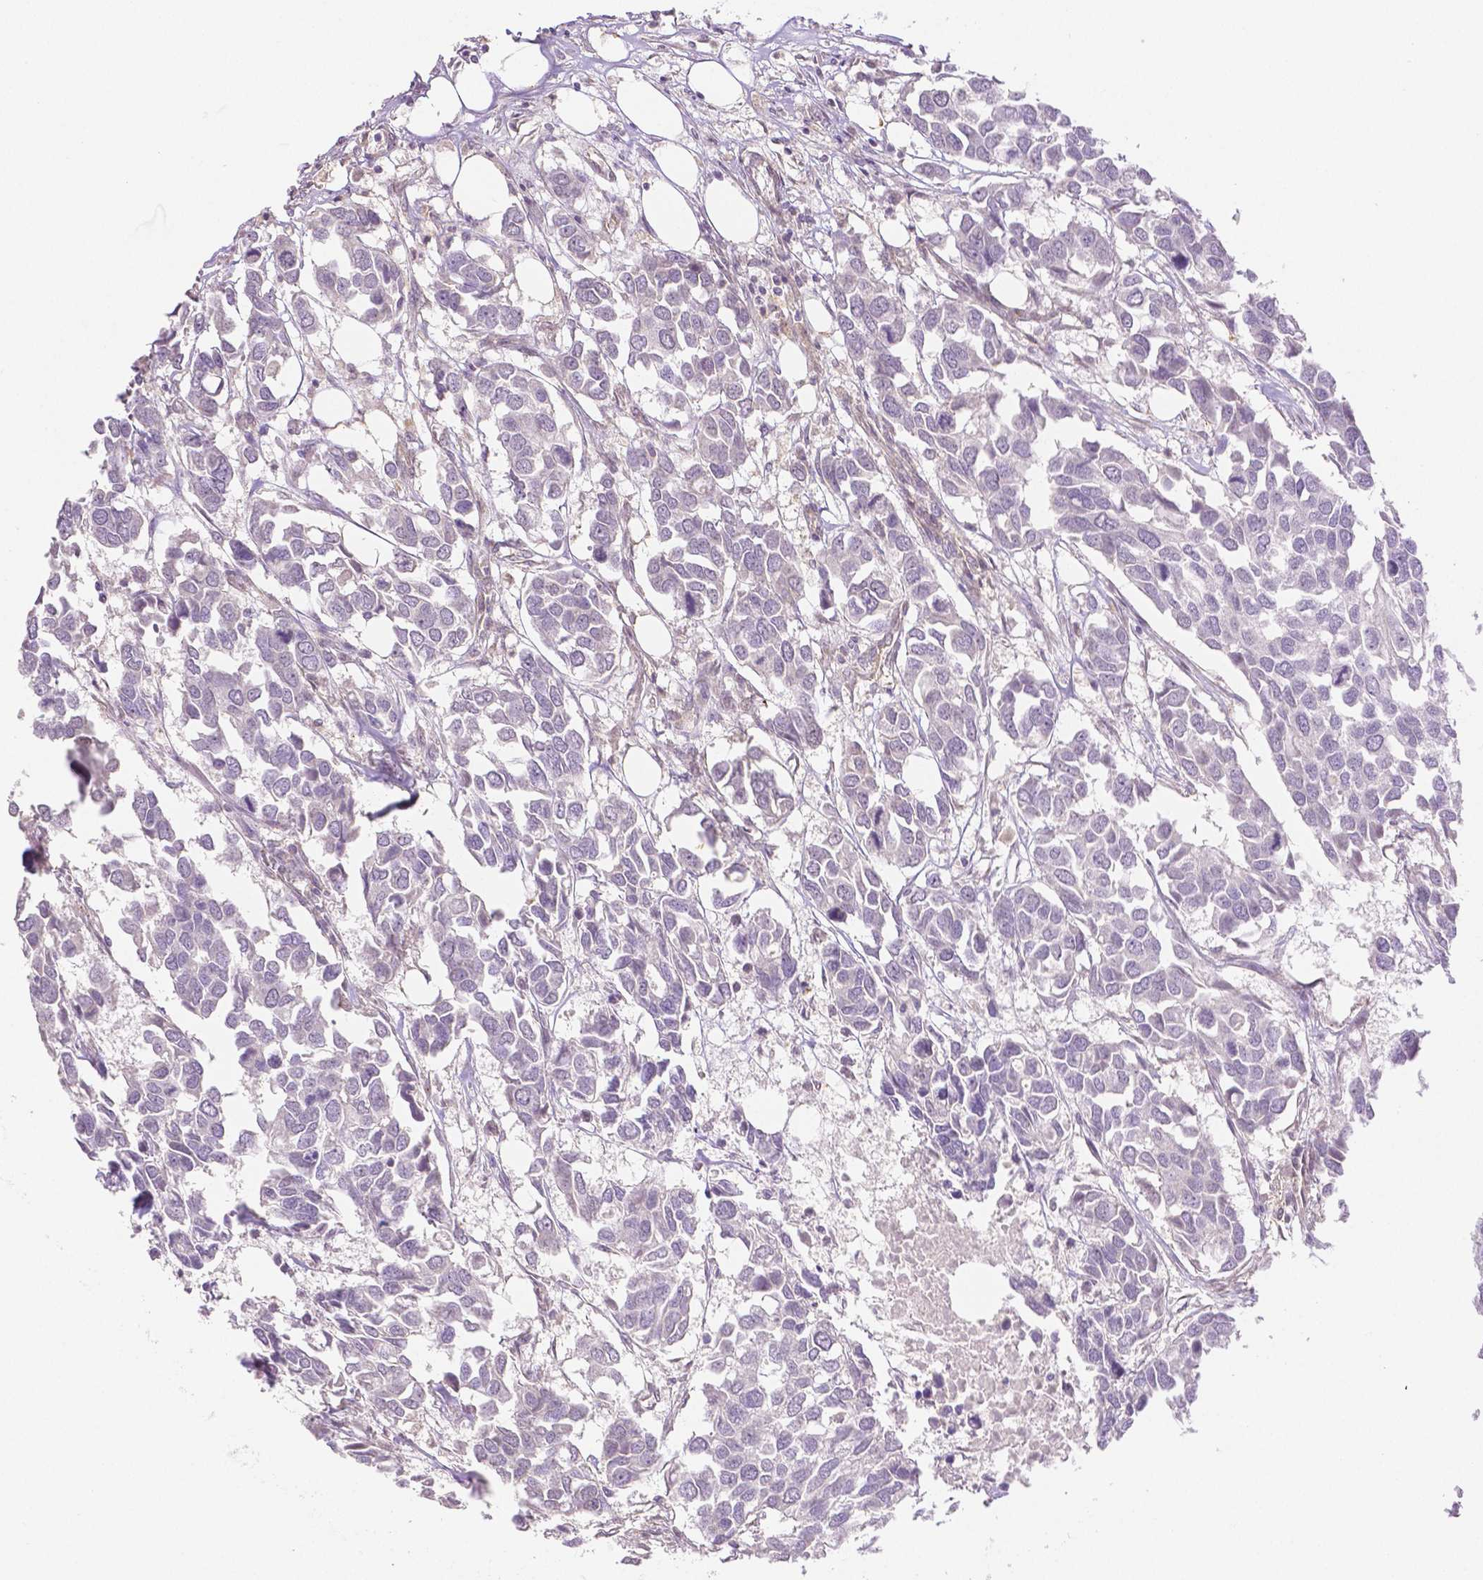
{"staining": {"intensity": "negative", "quantity": "none", "location": "none"}, "tissue": "breast cancer", "cell_type": "Tumor cells", "image_type": "cancer", "snomed": [{"axis": "morphology", "description": "Duct carcinoma"}, {"axis": "topography", "description": "Breast"}], "caption": "Breast infiltrating ductal carcinoma was stained to show a protein in brown. There is no significant positivity in tumor cells.", "gene": "THY1", "patient": {"sex": "female", "age": 83}}